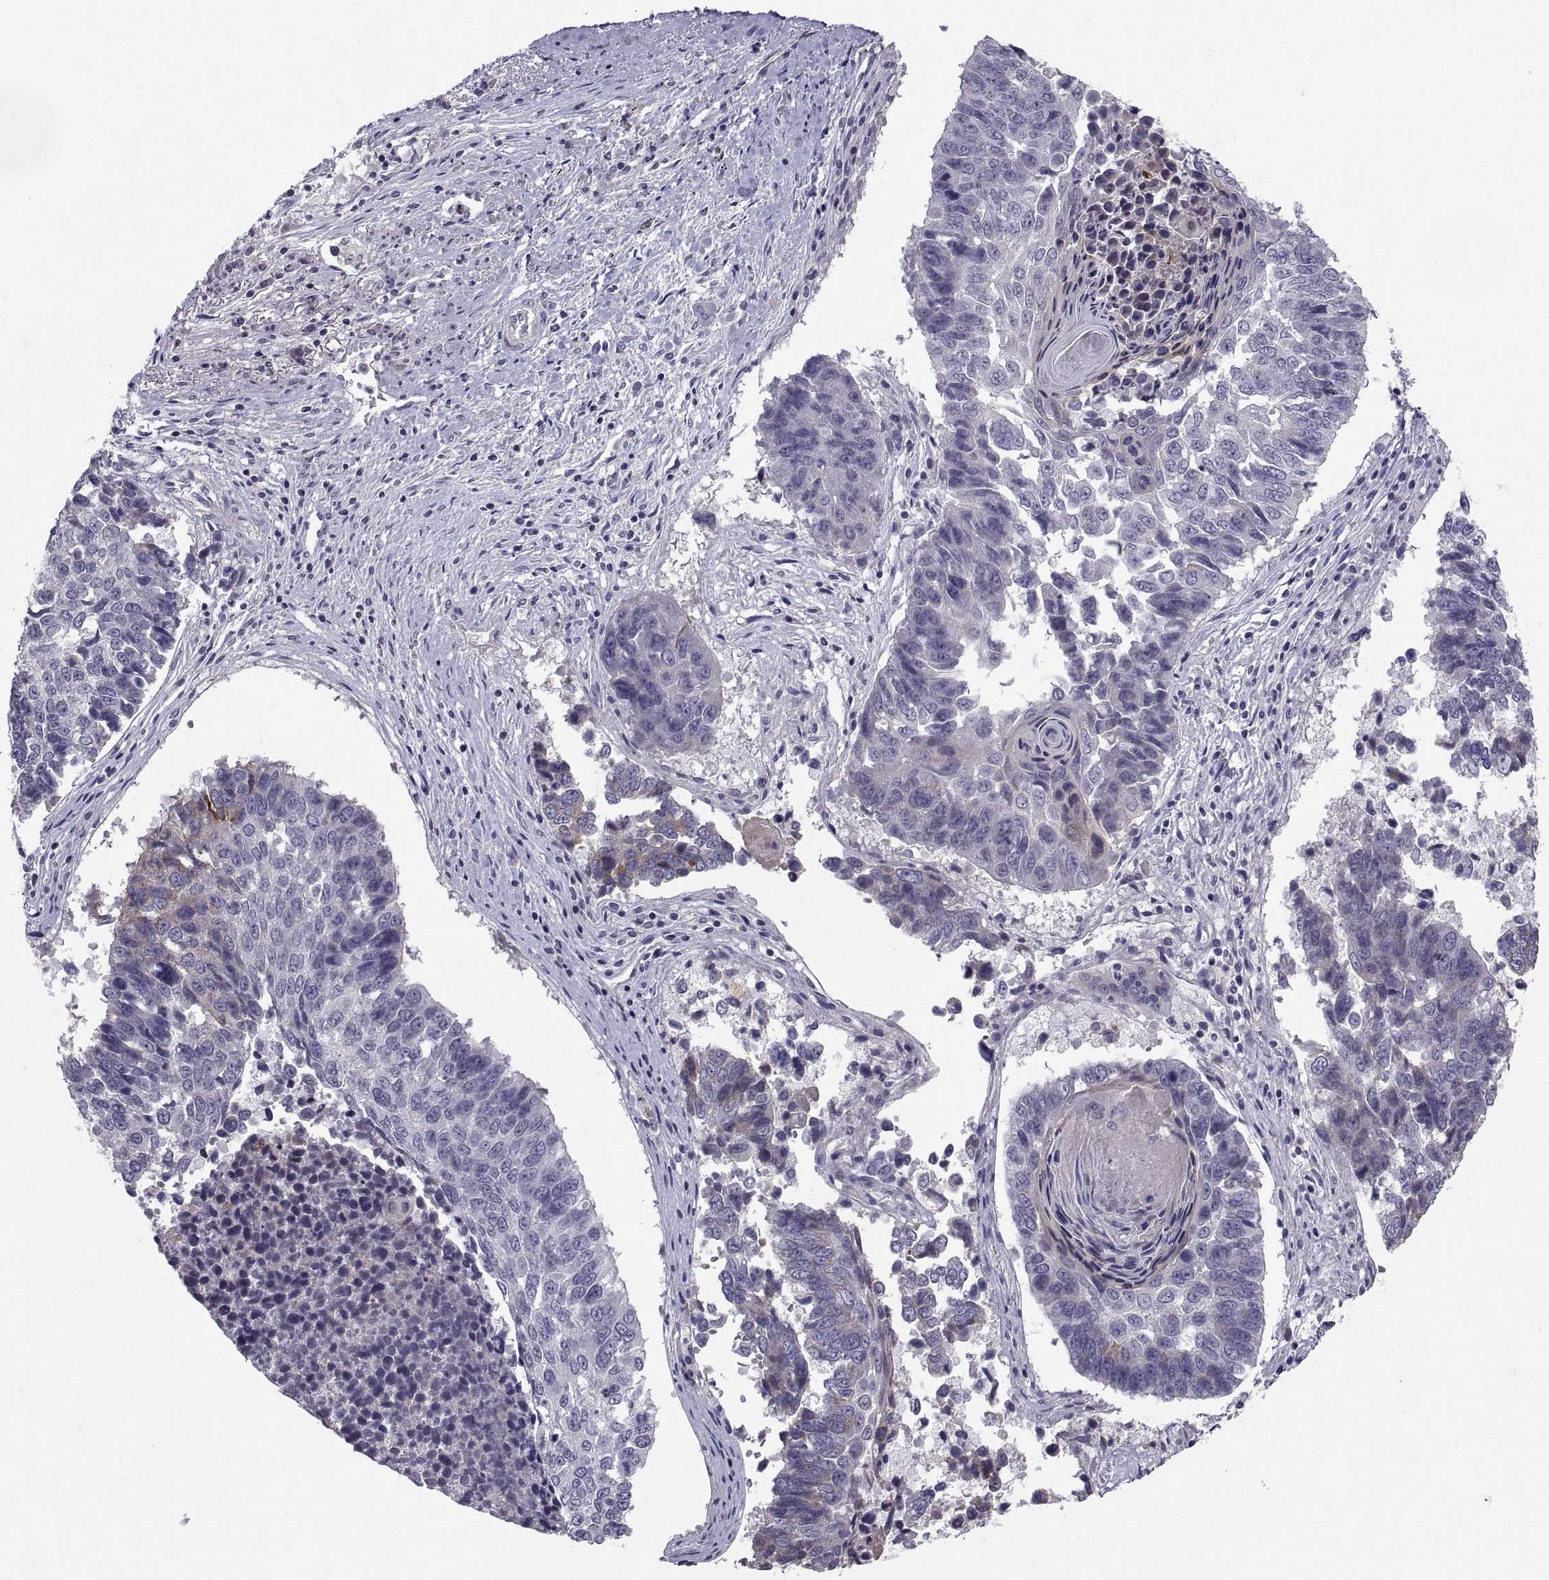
{"staining": {"intensity": "moderate", "quantity": "<25%", "location": "cytoplasmic/membranous"}, "tissue": "lung cancer", "cell_type": "Tumor cells", "image_type": "cancer", "snomed": [{"axis": "morphology", "description": "Squamous cell carcinoma, NOS"}, {"axis": "topography", "description": "Lung"}], "caption": "An IHC image of tumor tissue is shown. Protein staining in brown highlights moderate cytoplasmic/membranous positivity in squamous cell carcinoma (lung) within tumor cells.", "gene": "NPTX2", "patient": {"sex": "male", "age": 73}}